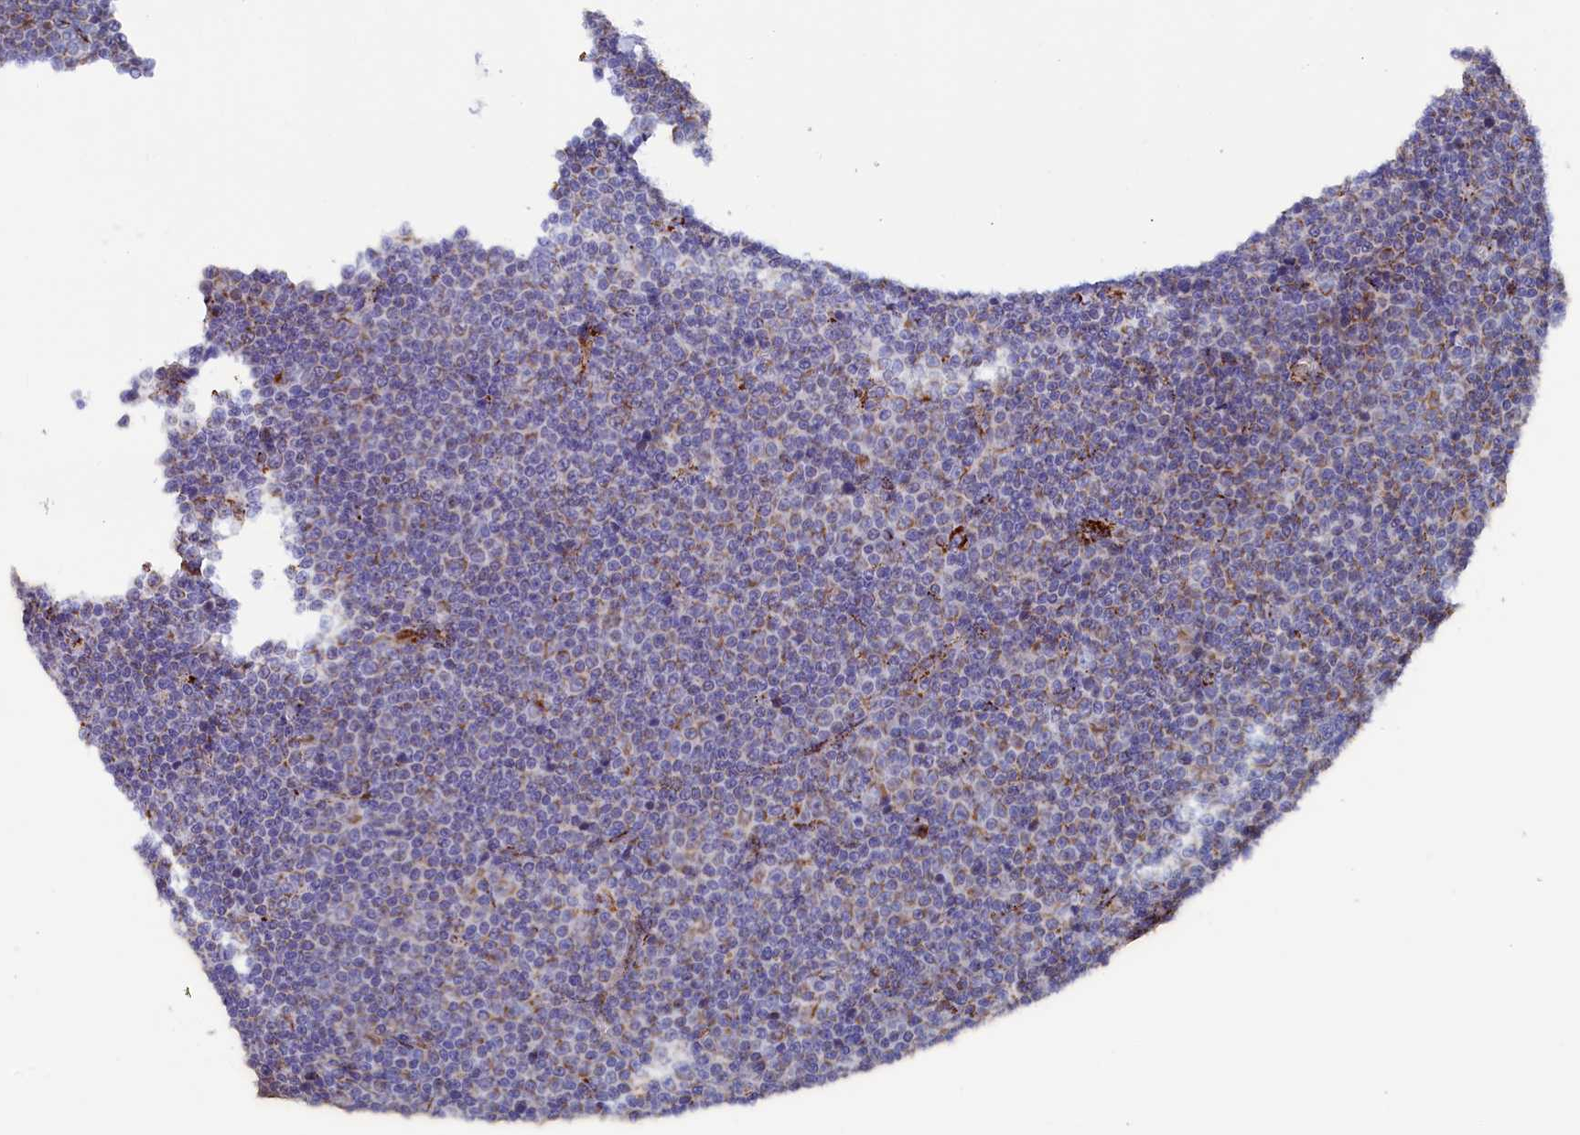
{"staining": {"intensity": "negative", "quantity": "none", "location": "none"}, "tissue": "lymphoma", "cell_type": "Tumor cells", "image_type": "cancer", "snomed": [{"axis": "morphology", "description": "Malignant lymphoma, non-Hodgkin's type, Low grade"}, {"axis": "topography", "description": "Lymph node"}], "caption": "Lymphoma was stained to show a protein in brown. There is no significant expression in tumor cells.", "gene": "AKTIP", "patient": {"sex": "female", "age": 67}}